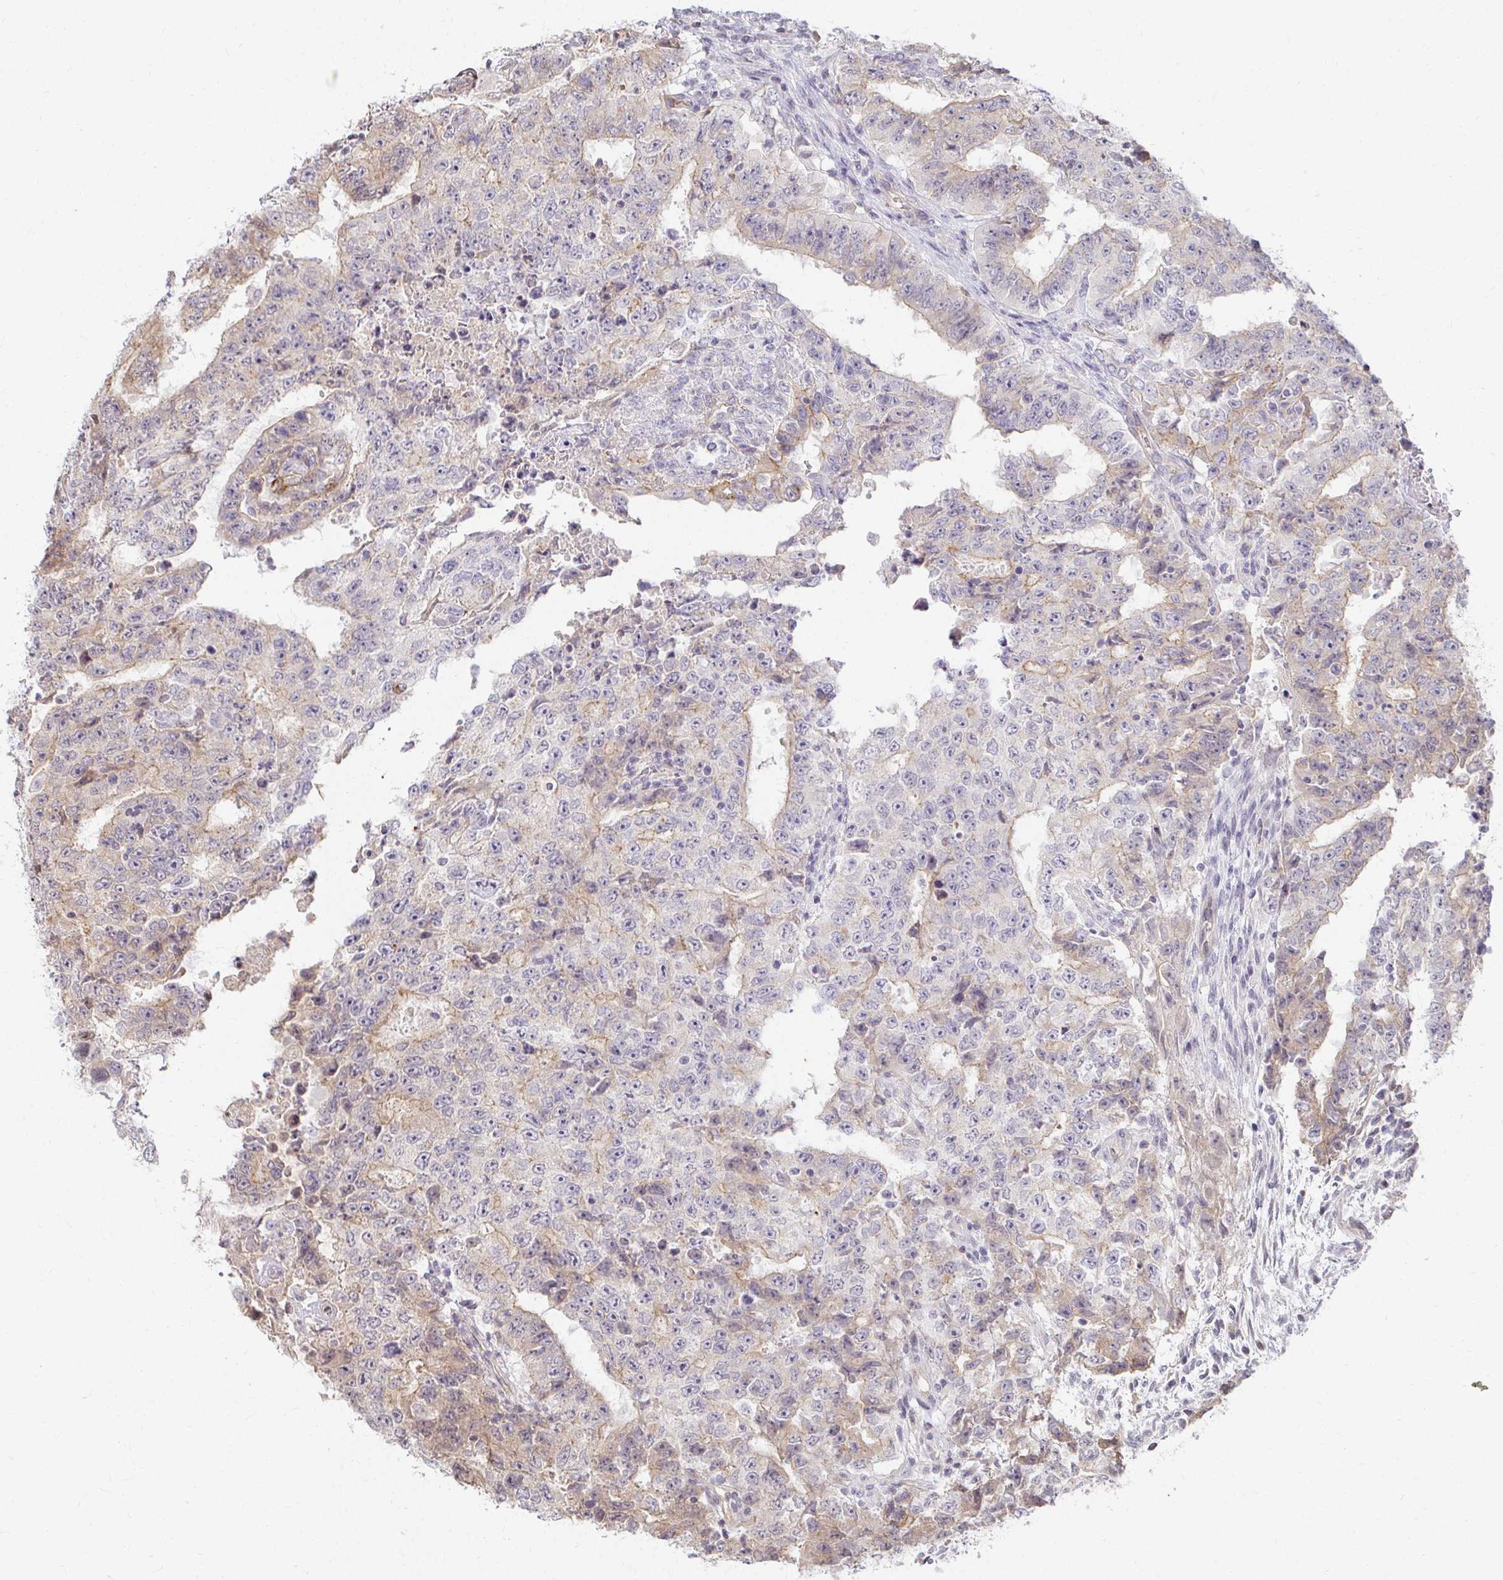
{"staining": {"intensity": "negative", "quantity": "none", "location": "none"}, "tissue": "testis cancer", "cell_type": "Tumor cells", "image_type": "cancer", "snomed": [{"axis": "morphology", "description": "Carcinoma, Embryonal, NOS"}, {"axis": "topography", "description": "Testis"}], "caption": "Protein analysis of testis cancer demonstrates no significant staining in tumor cells.", "gene": "ANK3", "patient": {"sex": "male", "age": 24}}